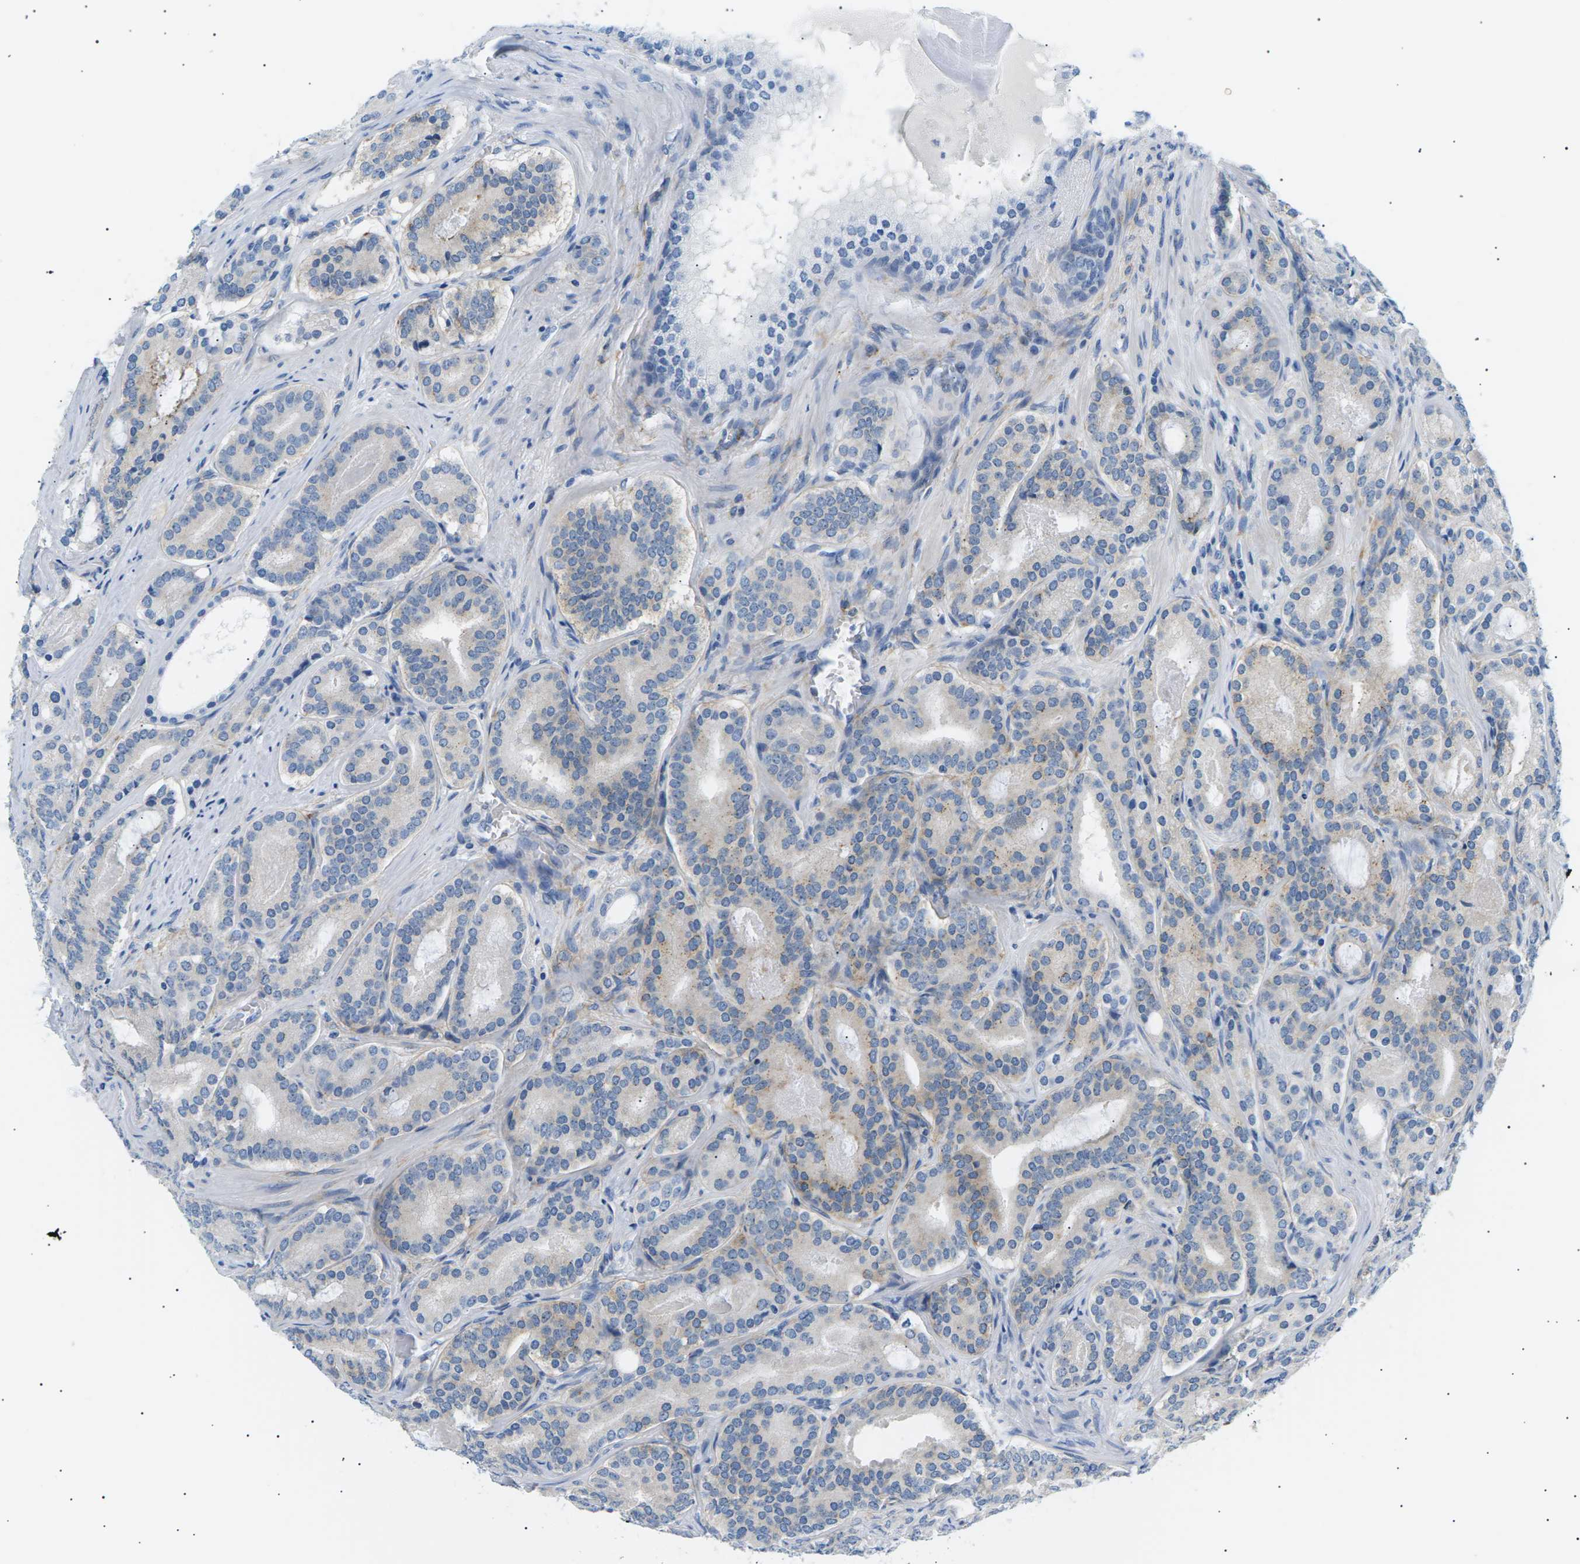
{"staining": {"intensity": "weak", "quantity": "<25%", "location": "cytoplasmic/membranous"}, "tissue": "prostate cancer", "cell_type": "Tumor cells", "image_type": "cancer", "snomed": [{"axis": "morphology", "description": "Adenocarcinoma, High grade"}, {"axis": "topography", "description": "Prostate"}], "caption": "Immunohistochemical staining of human high-grade adenocarcinoma (prostate) shows no significant staining in tumor cells. Brightfield microscopy of immunohistochemistry stained with DAB (3,3'-diaminobenzidine) (brown) and hematoxylin (blue), captured at high magnification.", "gene": "SEPTIN5", "patient": {"sex": "male", "age": 60}}